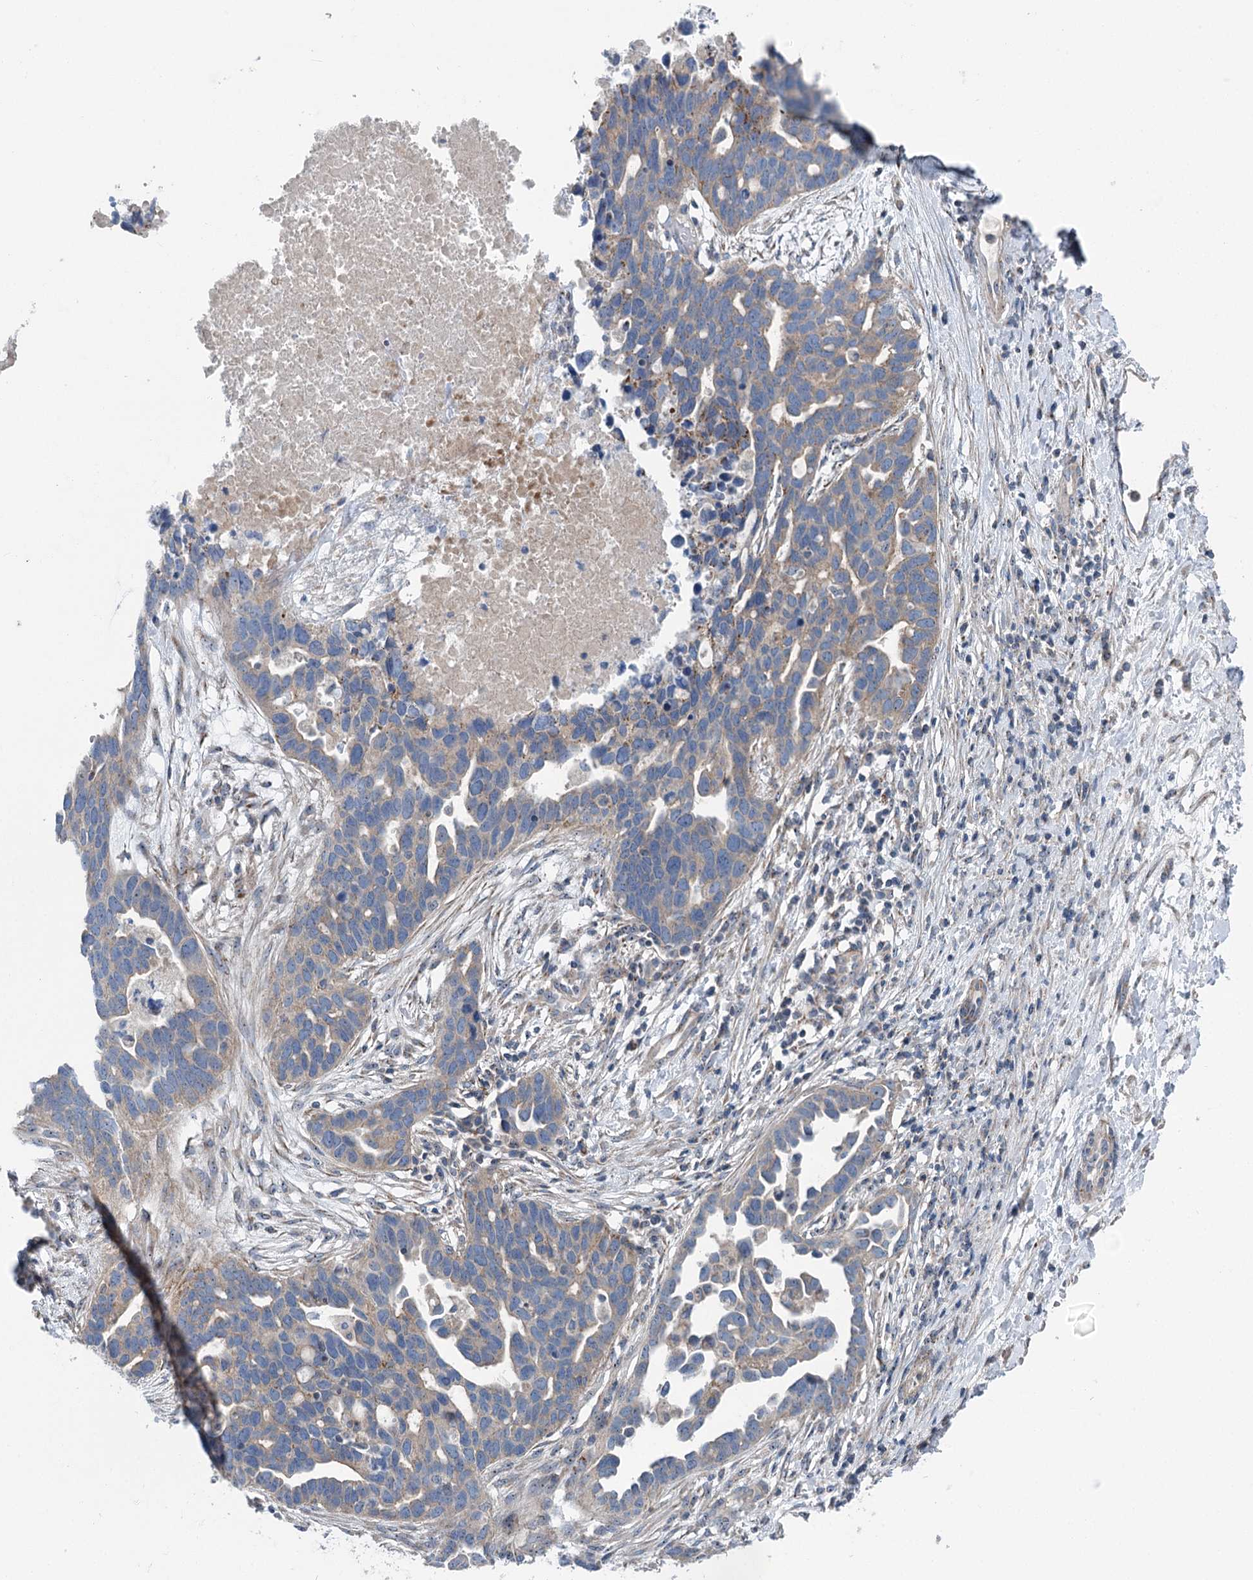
{"staining": {"intensity": "weak", "quantity": "<25%", "location": "cytoplasmic/membranous"}, "tissue": "ovarian cancer", "cell_type": "Tumor cells", "image_type": "cancer", "snomed": [{"axis": "morphology", "description": "Cystadenocarcinoma, serous, NOS"}, {"axis": "topography", "description": "Ovary"}], "caption": "Photomicrograph shows no protein staining in tumor cells of ovarian serous cystadenocarcinoma tissue.", "gene": "MARK2", "patient": {"sex": "female", "age": 54}}